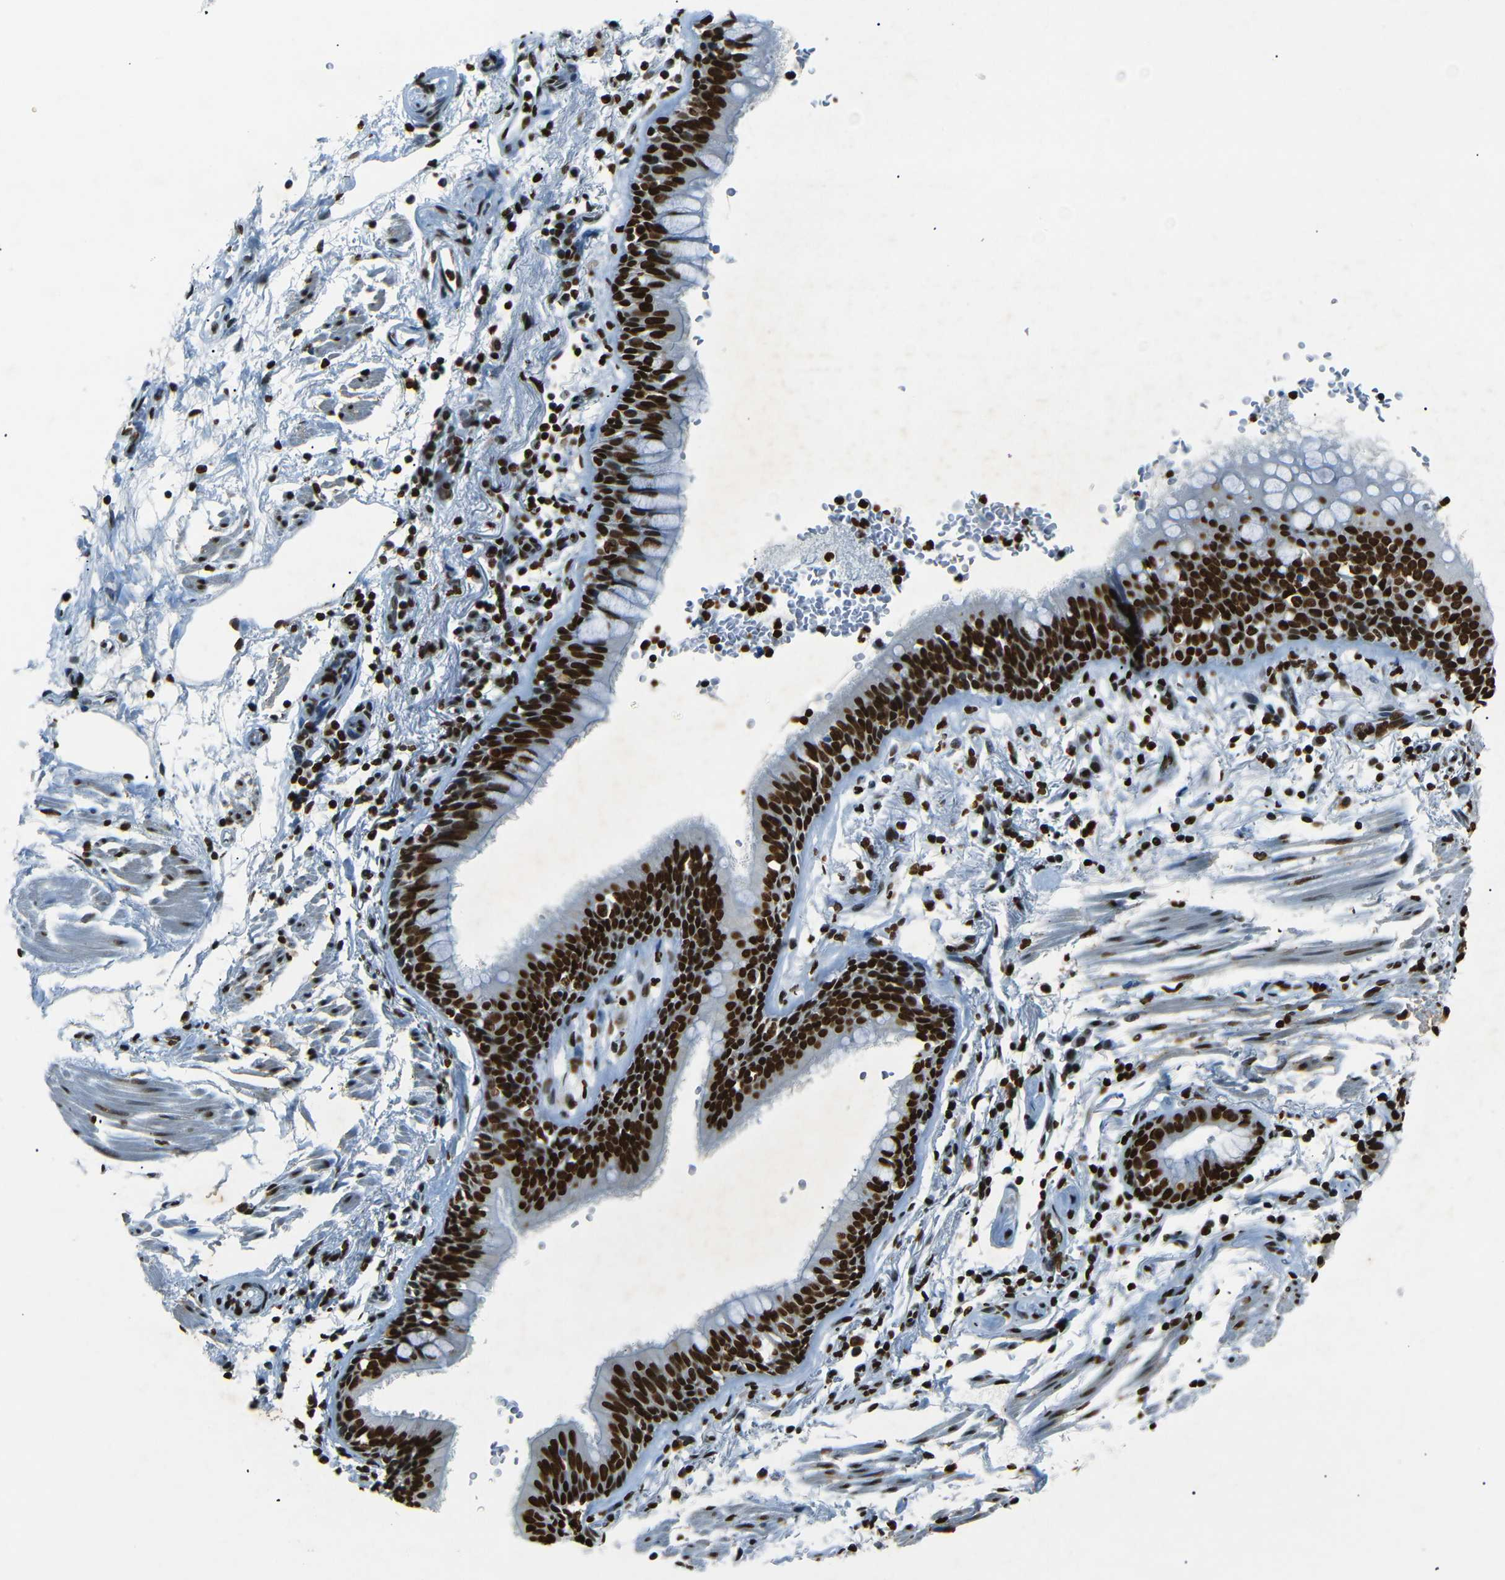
{"staining": {"intensity": "strong", "quantity": ">75%", "location": "nuclear"}, "tissue": "bronchus", "cell_type": "Respiratory epithelial cells", "image_type": "normal", "snomed": [{"axis": "morphology", "description": "Normal tissue, NOS"}, {"axis": "morphology", "description": "Inflammation, NOS"}, {"axis": "topography", "description": "Cartilage tissue"}, {"axis": "topography", "description": "Bronchus"}], "caption": "Immunohistochemical staining of unremarkable human bronchus reveals high levels of strong nuclear positivity in about >75% of respiratory epithelial cells. (IHC, brightfield microscopy, high magnification).", "gene": "HMGN1", "patient": {"sex": "male", "age": 77}}